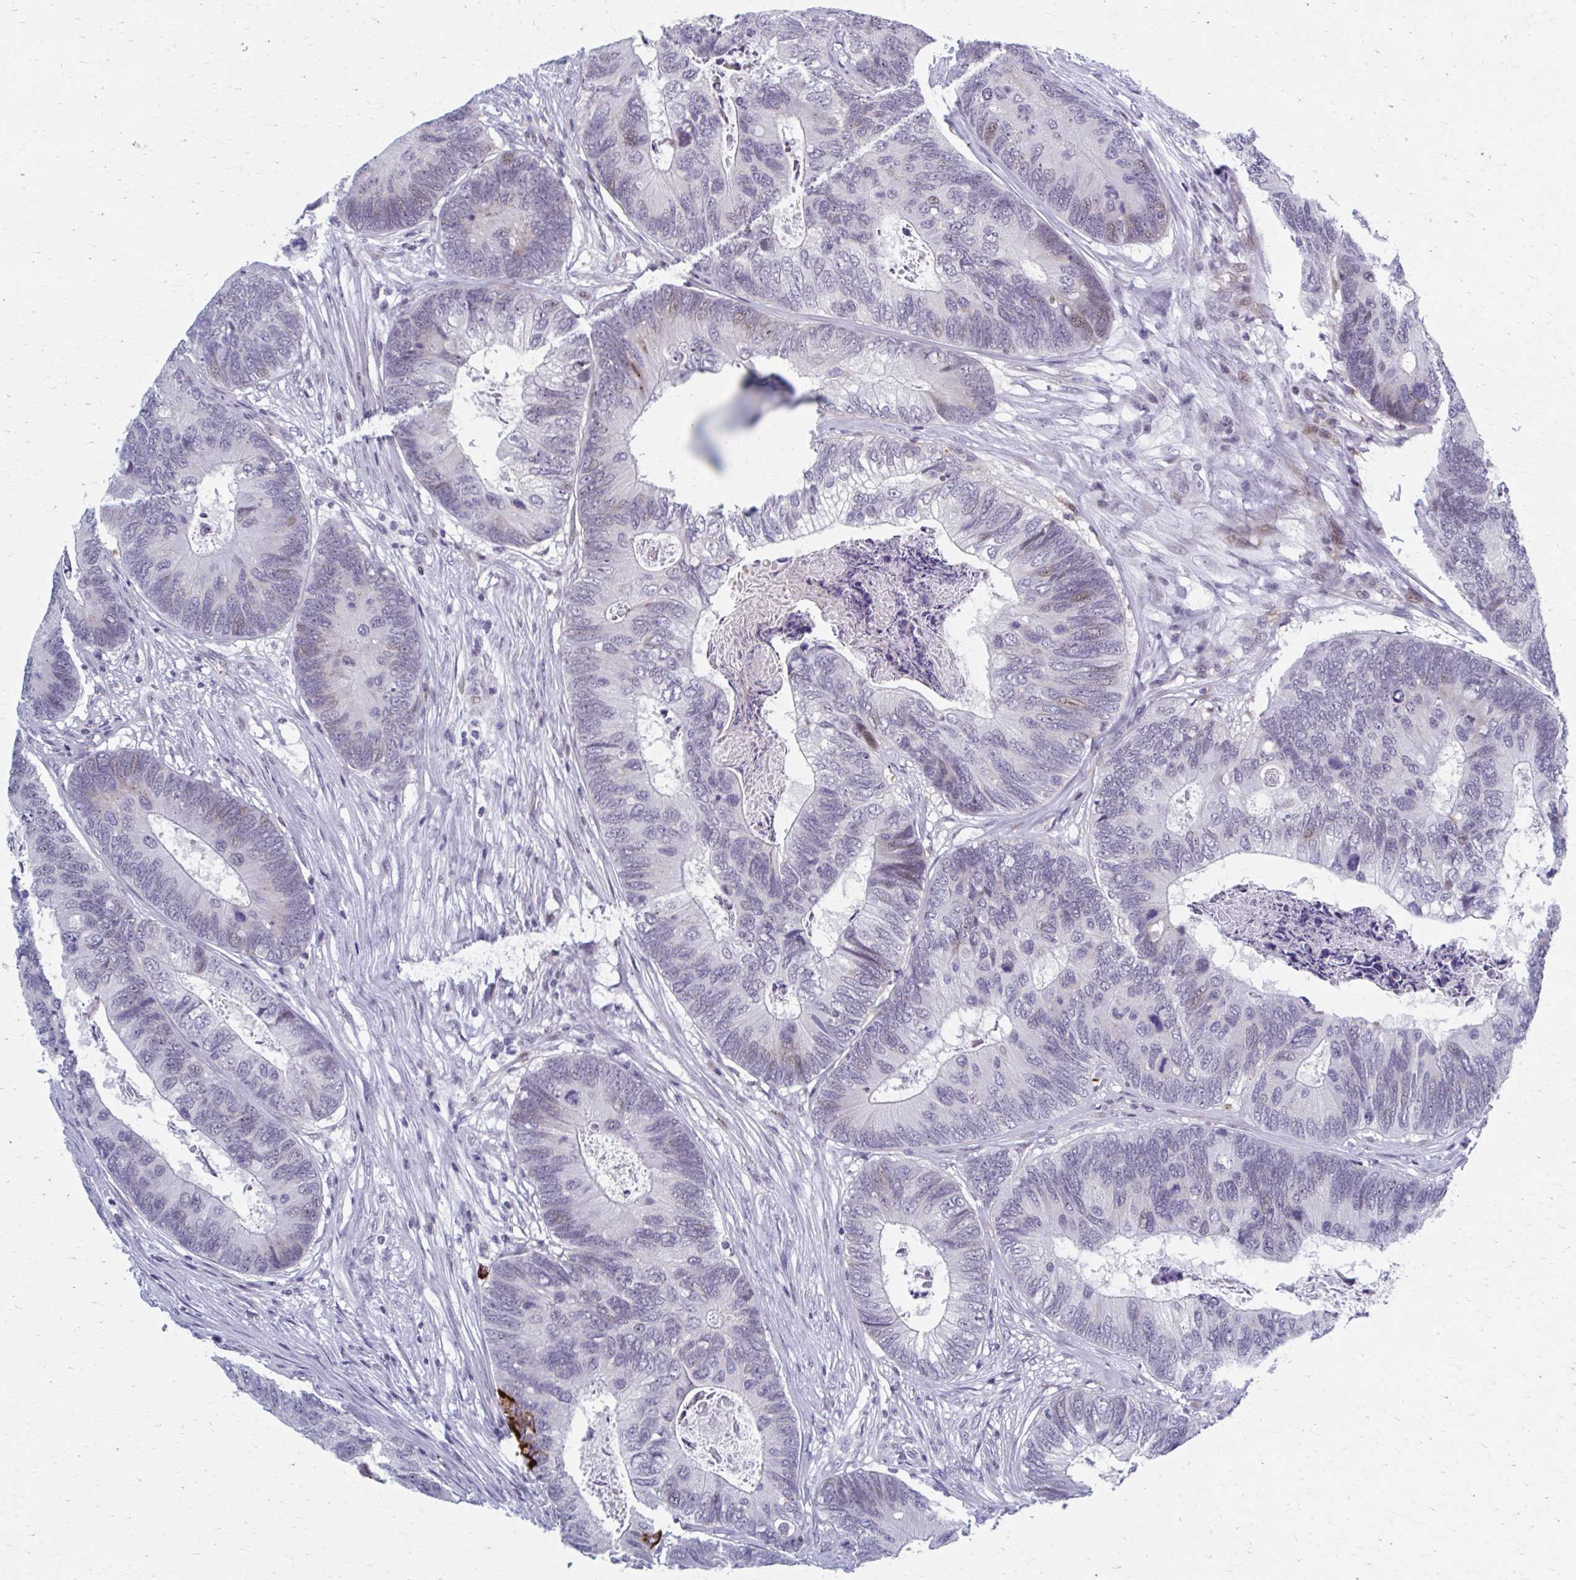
{"staining": {"intensity": "weak", "quantity": "<25%", "location": "nuclear"}, "tissue": "colorectal cancer", "cell_type": "Tumor cells", "image_type": "cancer", "snomed": [{"axis": "morphology", "description": "Adenocarcinoma, NOS"}, {"axis": "topography", "description": "Colon"}], "caption": "IHC of colorectal adenocarcinoma demonstrates no positivity in tumor cells.", "gene": "ABHD16B", "patient": {"sex": "female", "age": 67}}